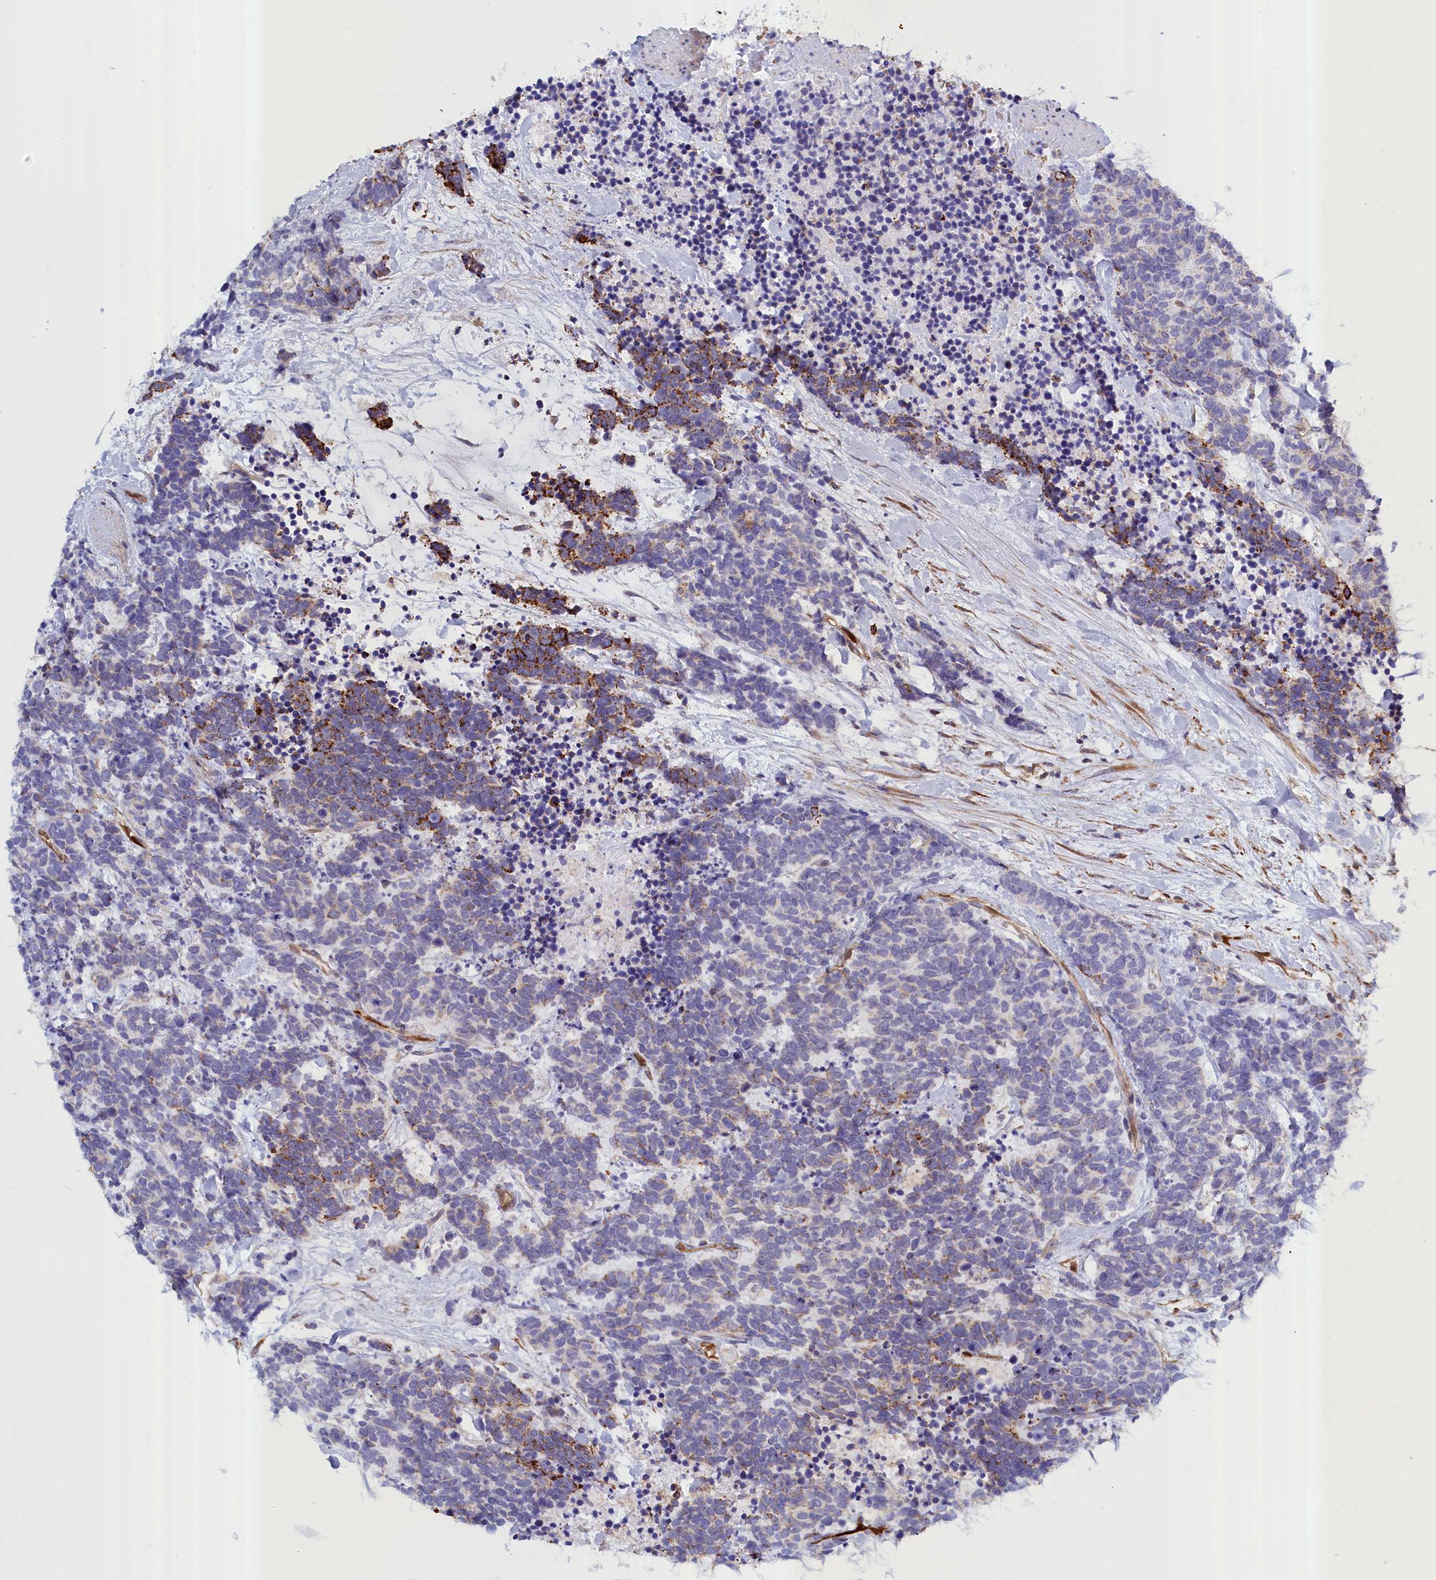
{"staining": {"intensity": "moderate", "quantity": "<25%", "location": "cytoplasmic/membranous"}, "tissue": "carcinoid", "cell_type": "Tumor cells", "image_type": "cancer", "snomed": [{"axis": "morphology", "description": "Carcinoma, NOS"}, {"axis": "morphology", "description": "Carcinoid, malignant, NOS"}, {"axis": "topography", "description": "Prostate"}], "caption": "This image exhibits immunohistochemistry staining of human carcinoid, with low moderate cytoplasmic/membranous expression in approximately <25% of tumor cells.", "gene": "ABCC12", "patient": {"sex": "male", "age": 57}}